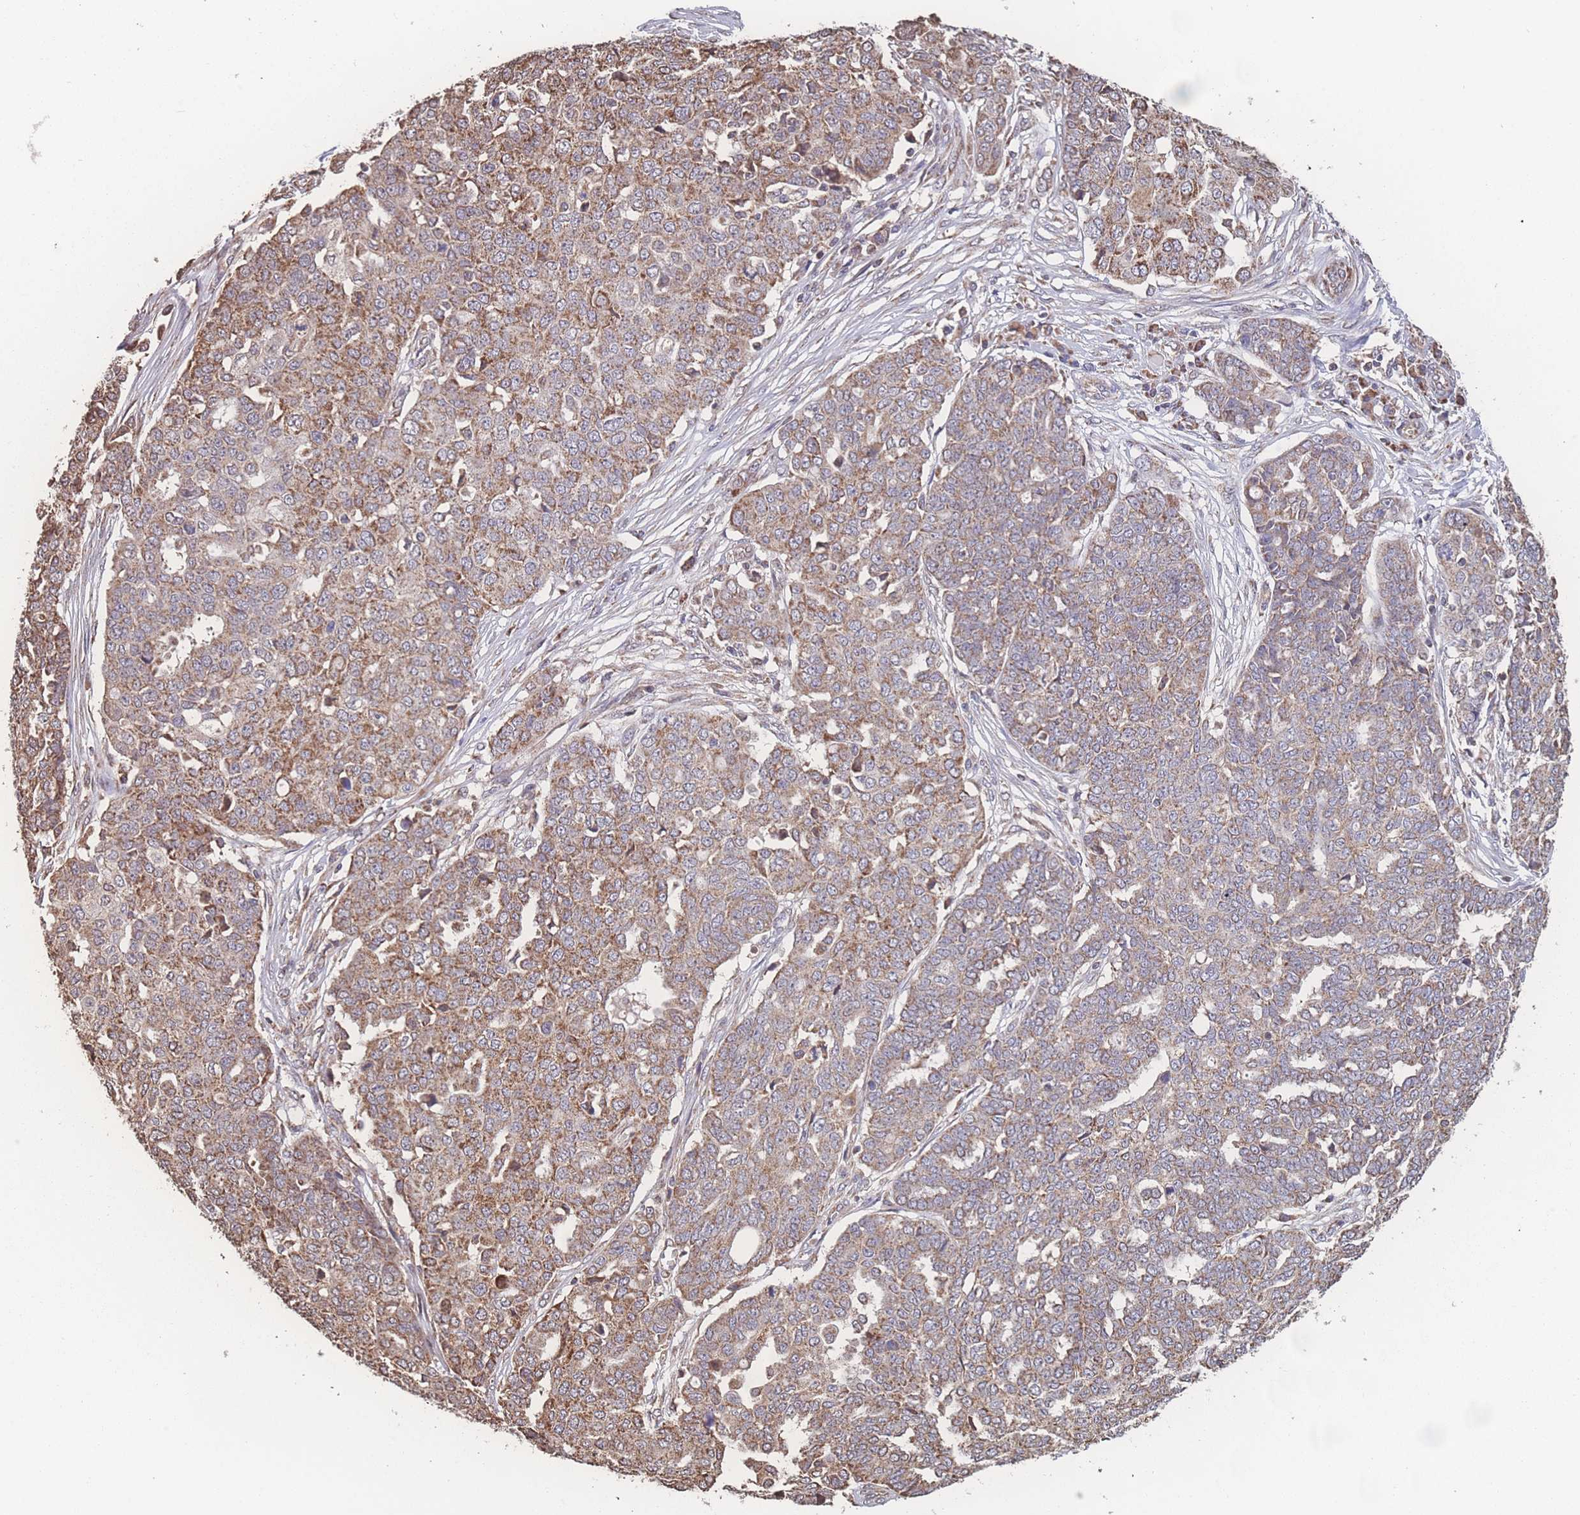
{"staining": {"intensity": "moderate", "quantity": ">75%", "location": "cytoplasmic/membranous"}, "tissue": "ovarian cancer", "cell_type": "Tumor cells", "image_type": "cancer", "snomed": [{"axis": "morphology", "description": "Cystadenocarcinoma, serous, NOS"}, {"axis": "topography", "description": "Soft tissue"}, {"axis": "topography", "description": "Ovary"}], "caption": "A histopathology image showing moderate cytoplasmic/membranous staining in approximately >75% of tumor cells in ovarian cancer (serous cystadenocarcinoma), as visualized by brown immunohistochemical staining.", "gene": "SGSM3", "patient": {"sex": "female", "age": 57}}